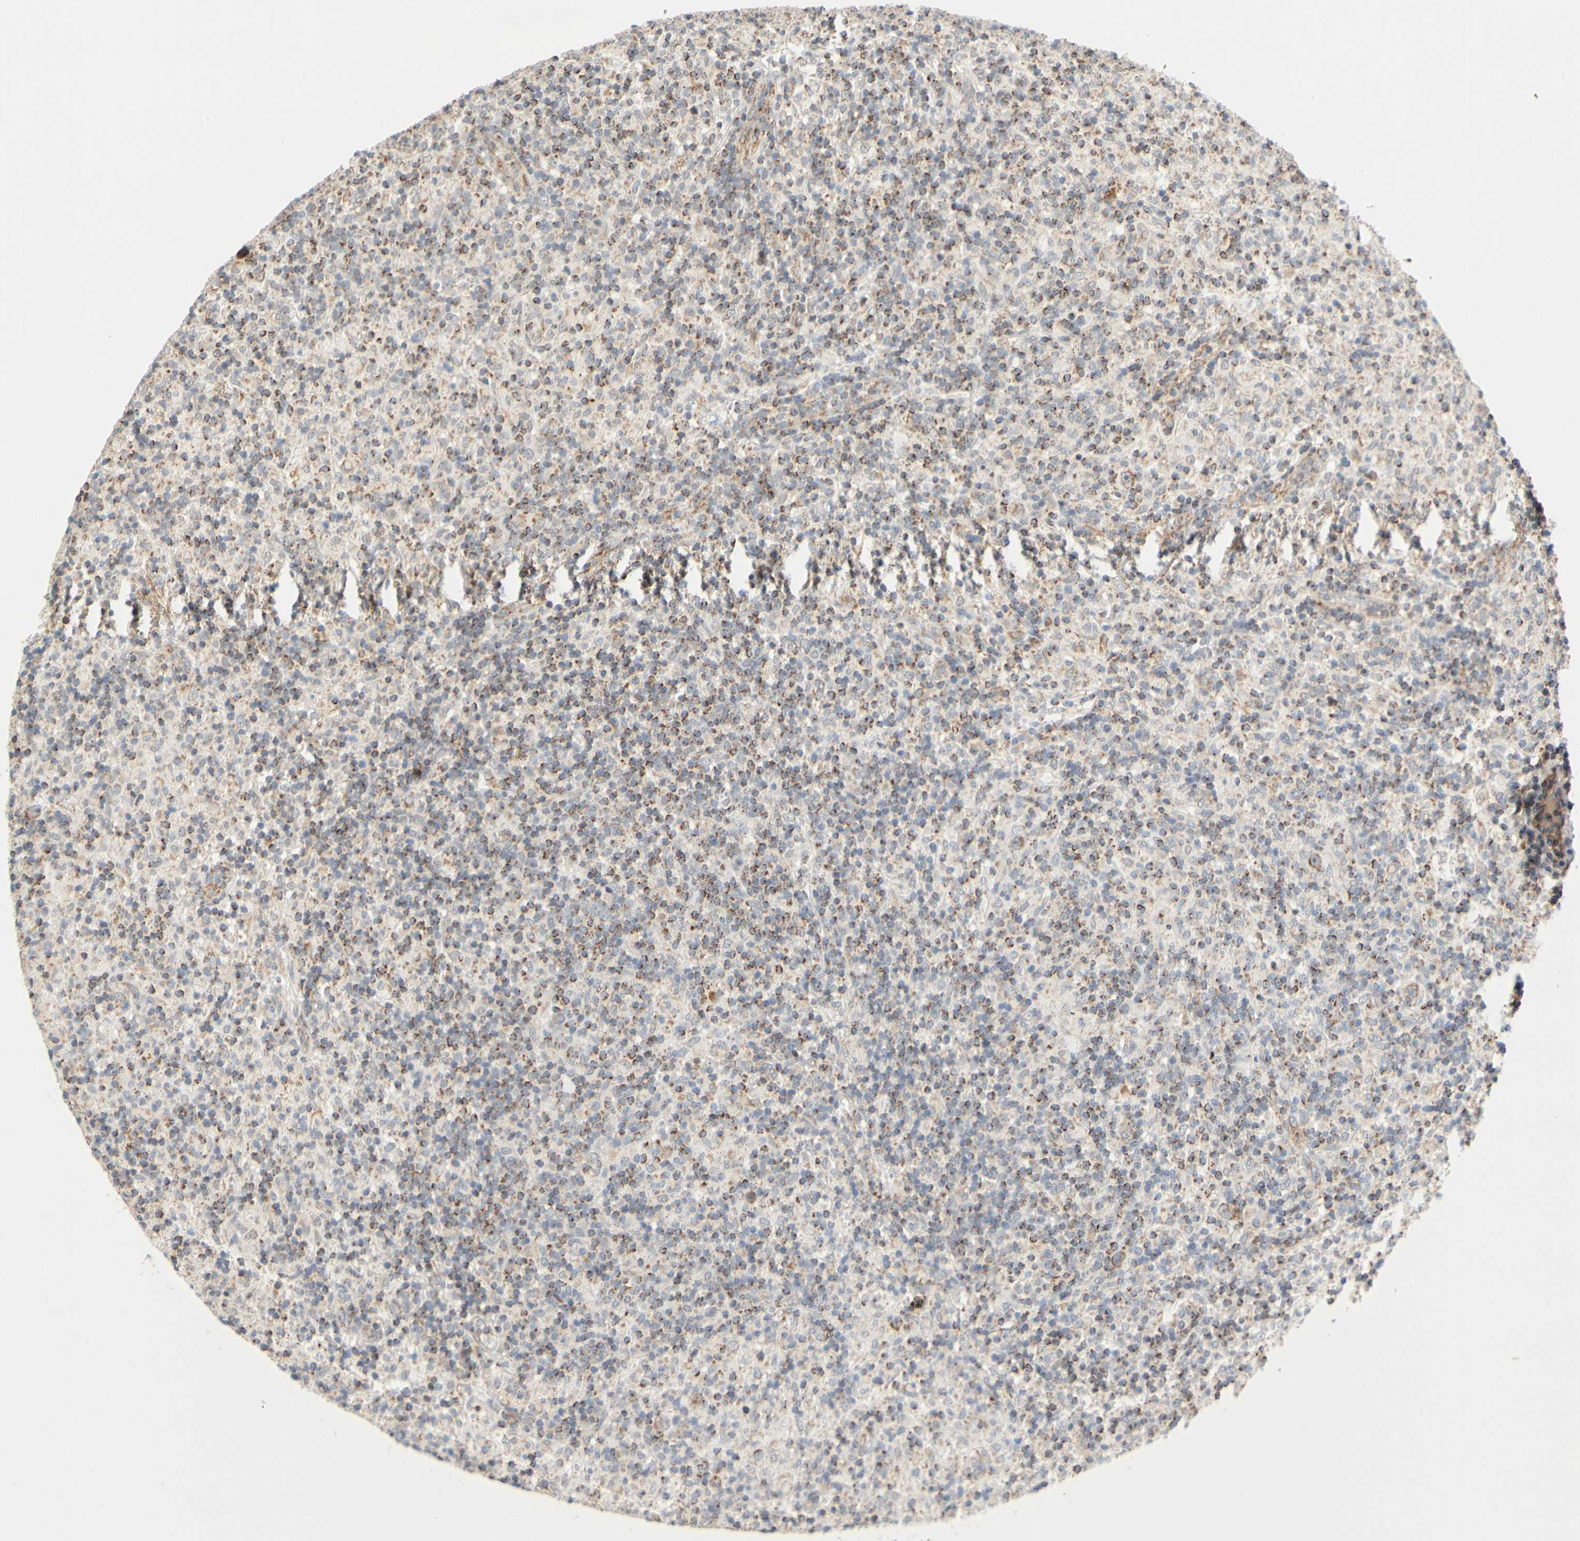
{"staining": {"intensity": "moderate", "quantity": "<25%", "location": "cytoplasmic/membranous"}, "tissue": "lymphoma", "cell_type": "Tumor cells", "image_type": "cancer", "snomed": [{"axis": "morphology", "description": "Hodgkin's disease, NOS"}, {"axis": "topography", "description": "Lymph node"}], "caption": "Hodgkin's disease tissue exhibits moderate cytoplasmic/membranous staining in approximately <25% of tumor cells (DAB IHC, brown staining for protein, blue staining for nuclei).", "gene": "SFXN3", "patient": {"sex": "male", "age": 70}}